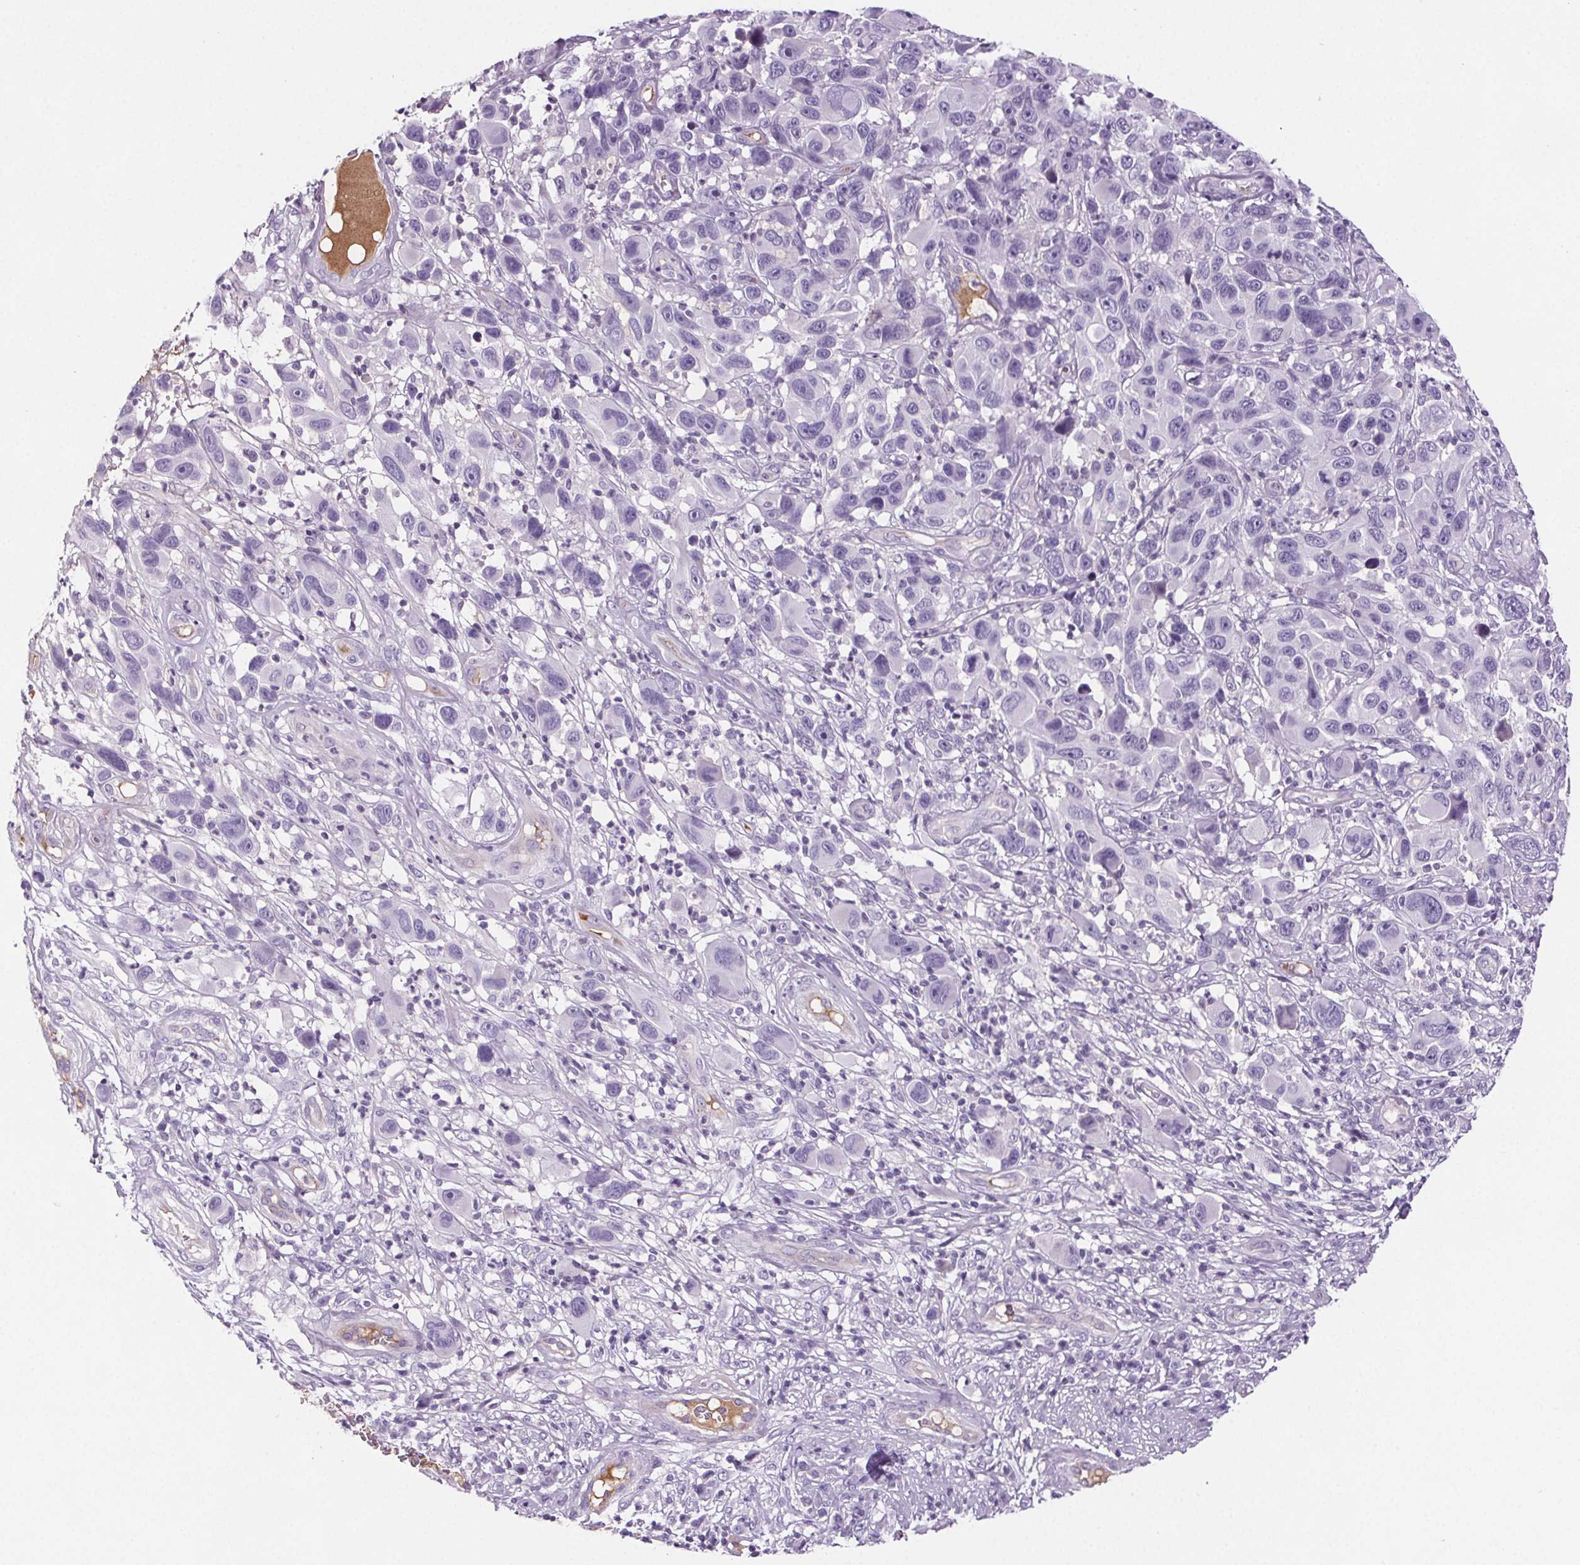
{"staining": {"intensity": "negative", "quantity": "none", "location": "none"}, "tissue": "melanoma", "cell_type": "Tumor cells", "image_type": "cancer", "snomed": [{"axis": "morphology", "description": "Malignant melanoma, NOS"}, {"axis": "topography", "description": "Skin"}], "caption": "This is an IHC photomicrograph of human malignant melanoma. There is no expression in tumor cells.", "gene": "CD5L", "patient": {"sex": "male", "age": 53}}